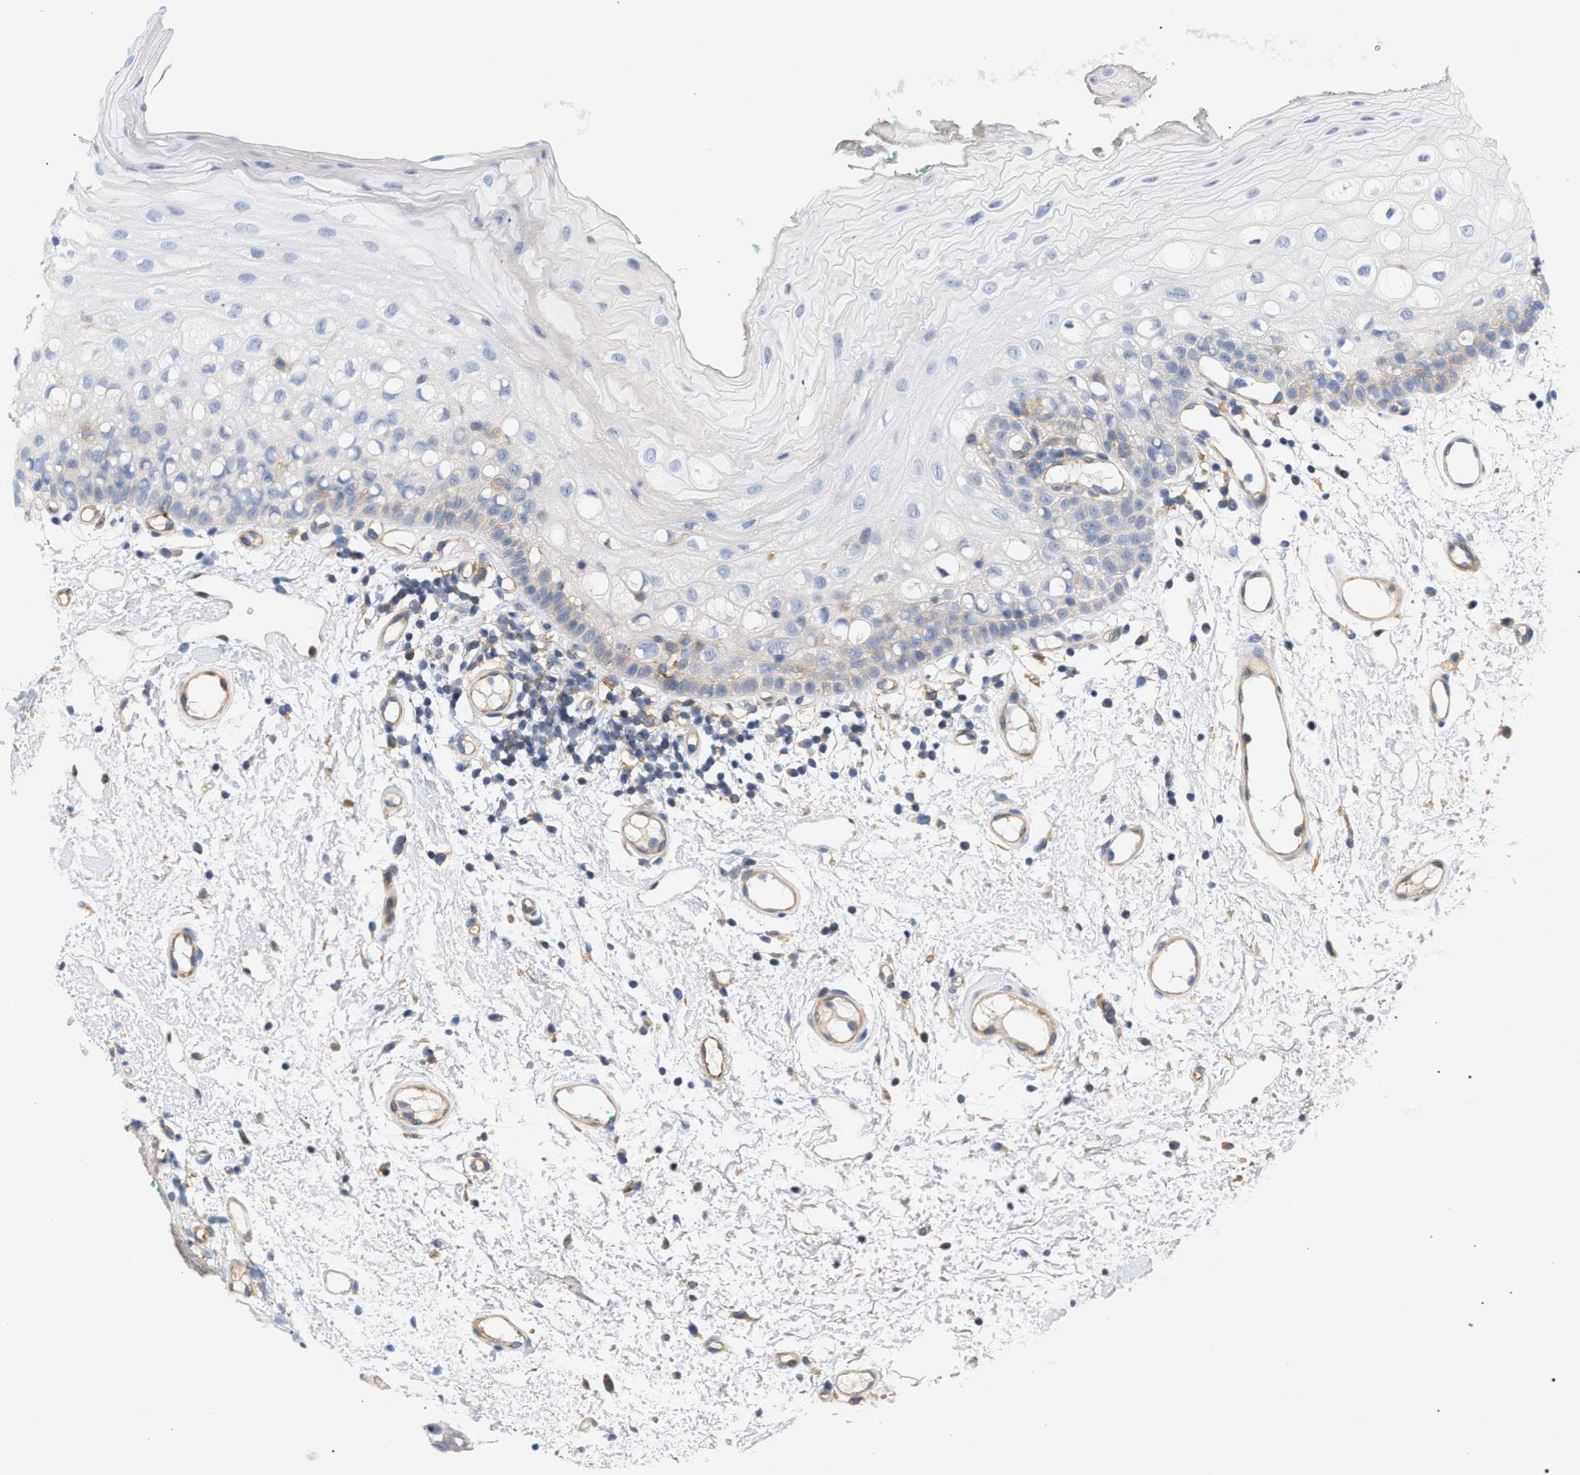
{"staining": {"intensity": "weak", "quantity": "<25%", "location": "cytoplasmic/membranous"}, "tissue": "oral mucosa", "cell_type": "Squamous epithelial cells", "image_type": "normal", "snomed": [{"axis": "morphology", "description": "Normal tissue, NOS"}, {"axis": "morphology", "description": "Squamous cell carcinoma, NOS"}, {"axis": "topography", "description": "Oral tissue"}, {"axis": "topography", "description": "Salivary gland"}, {"axis": "topography", "description": "Head-Neck"}], "caption": "Normal oral mucosa was stained to show a protein in brown. There is no significant staining in squamous epithelial cells. Brightfield microscopy of IHC stained with DAB (3,3'-diaminobenzidine) (brown) and hematoxylin (blue), captured at high magnification.", "gene": "LRCH1", "patient": {"sex": "female", "age": 62}}